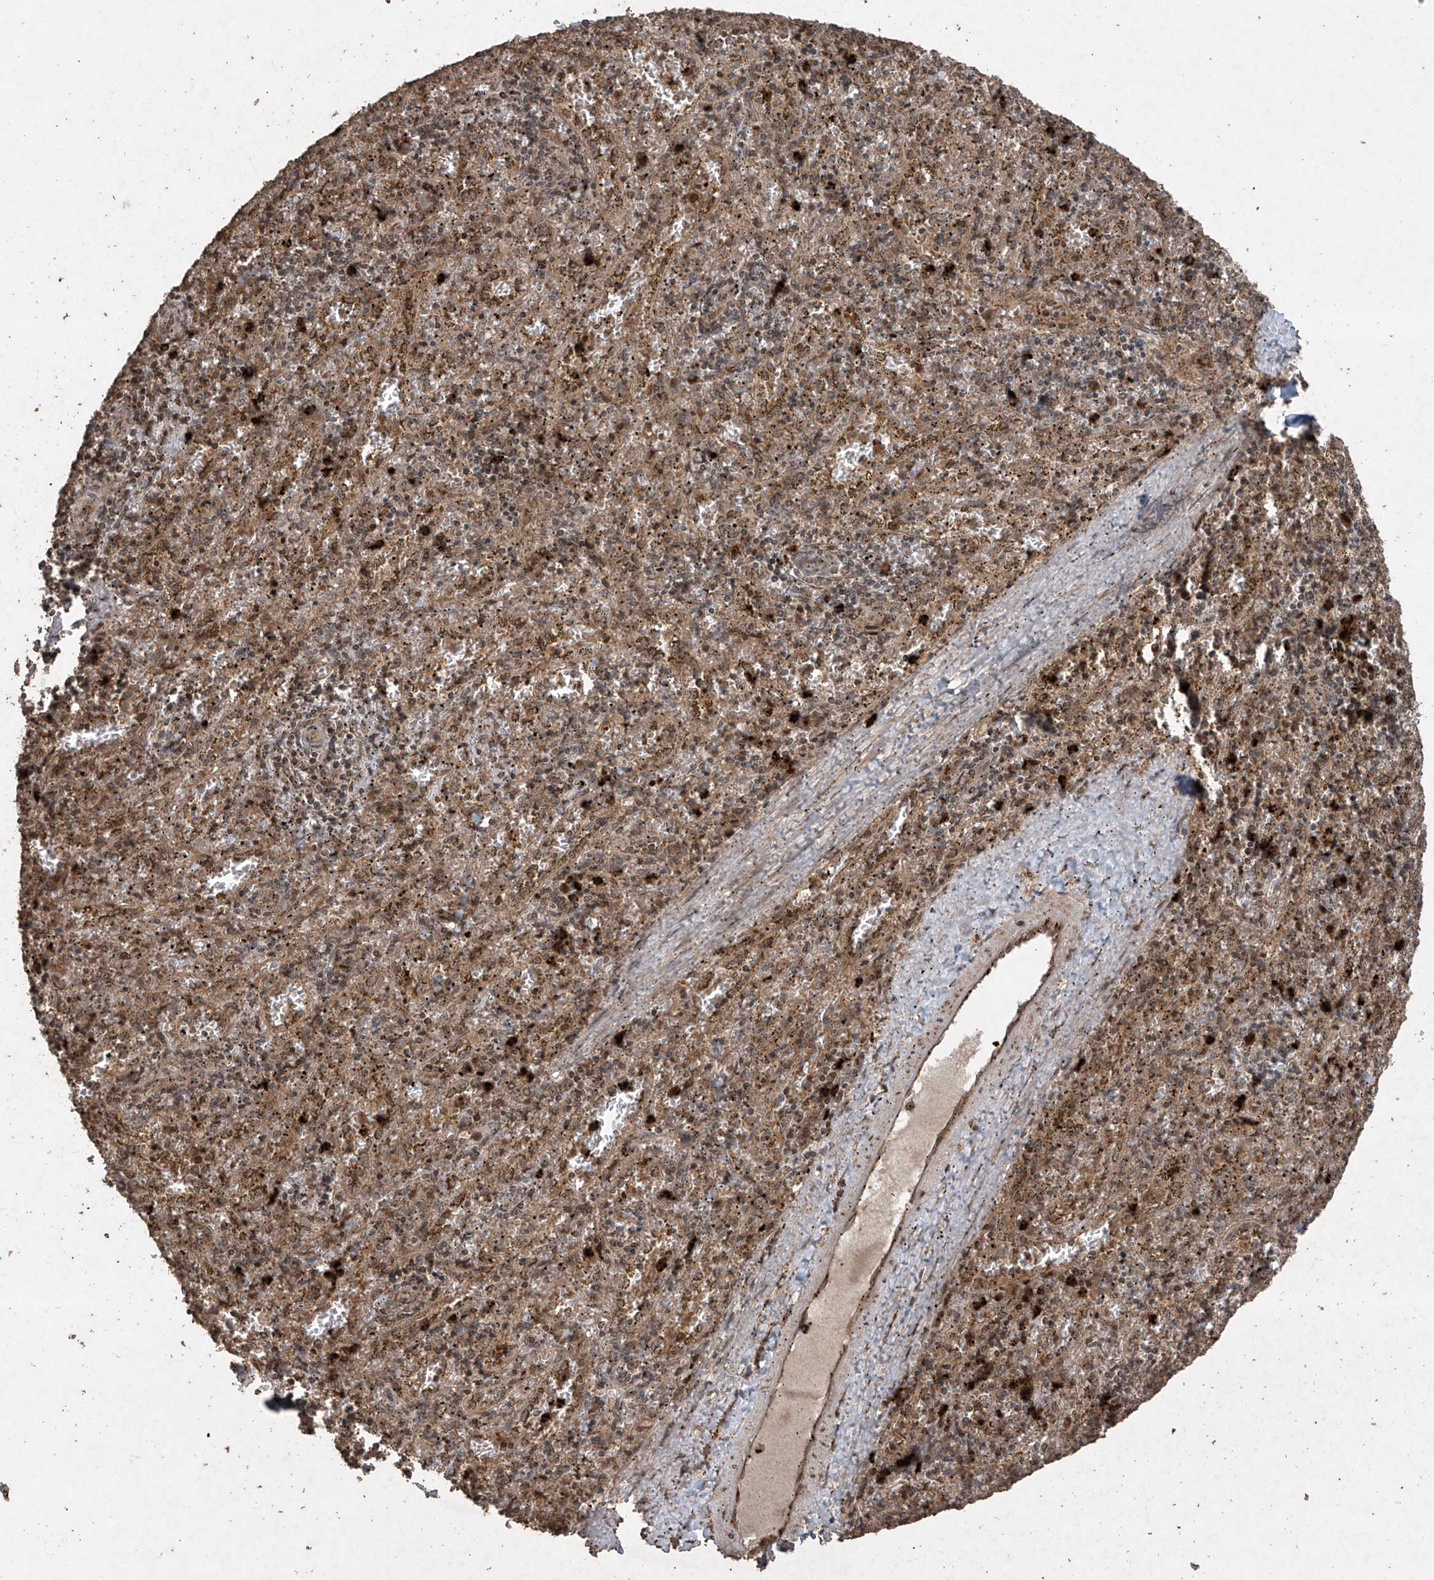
{"staining": {"intensity": "moderate", "quantity": ">75%", "location": "cytoplasmic/membranous"}, "tissue": "spleen", "cell_type": "Cells in red pulp", "image_type": "normal", "snomed": [{"axis": "morphology", "description": "Normal tissue, NOS"}, {"axis": "topography", "description": "Spleen"}], "caption": "This is a histology image of immunohistochemistry (IHC) staining of unremarkable spleen, which shows moderate staining in the cytoplasmic/membranous of cells in red pulp.", "gene": "PGPEP1", "patient": {"sex": "male", "age": 11}}